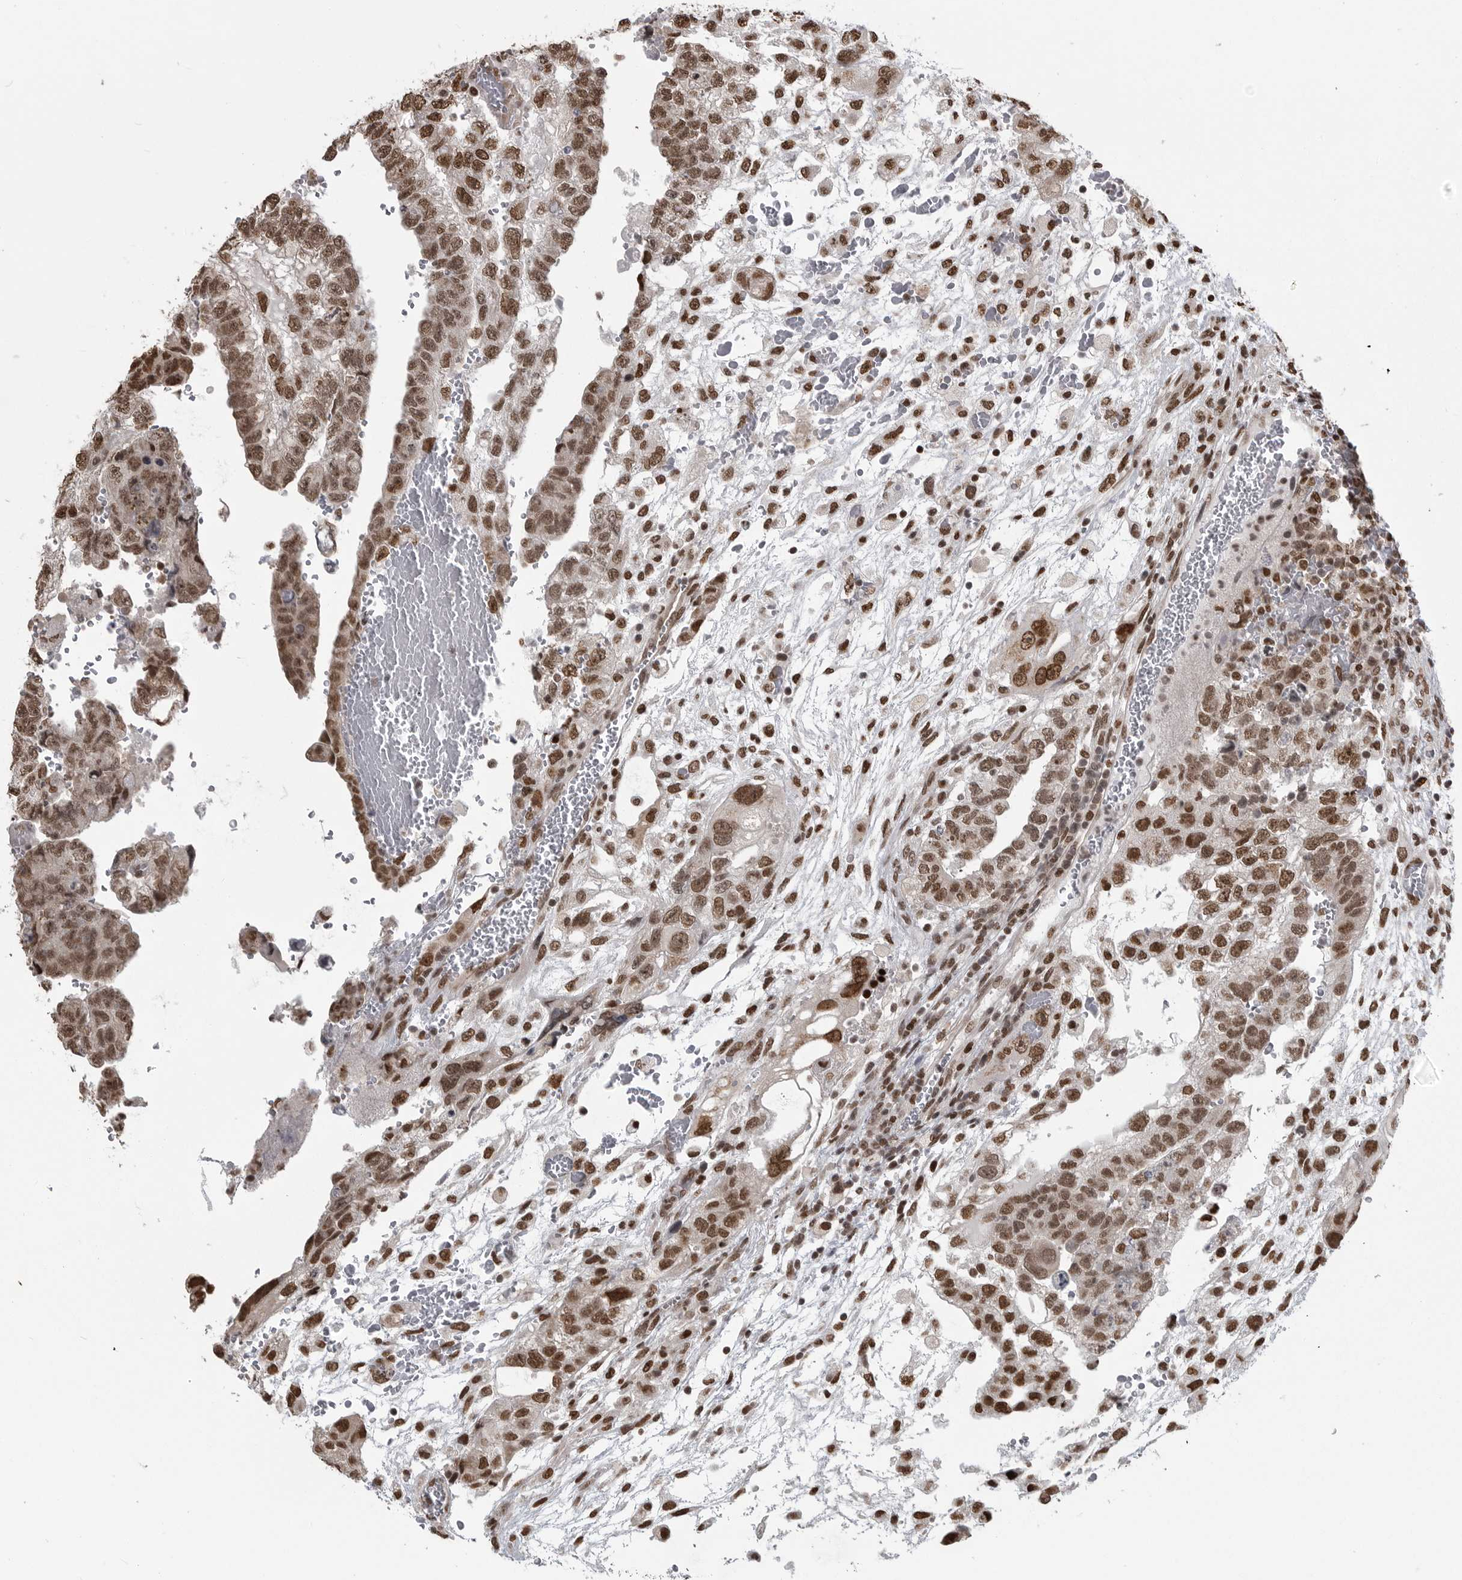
{"staining": {"intensity": "strong", "quantity": ">75%", "location": "nuclear"}, "tissue": "testis cancer", "cell_type": "Tumor cells", "image_type": "cancer", "snomed": [{"axis": "morphology", "description": "Carcinoma, Embryonal, NOS"}, {"axis": "topography", "description": "Testis"}], "caption": "This photomicrograph exhibits IHC staining of human embryonal carcinoma (testis), with high strong nuclear expression in about >75% of tumor cells.", "gene": "YAF2", "patient": {"sex": "male", "age": 36}}